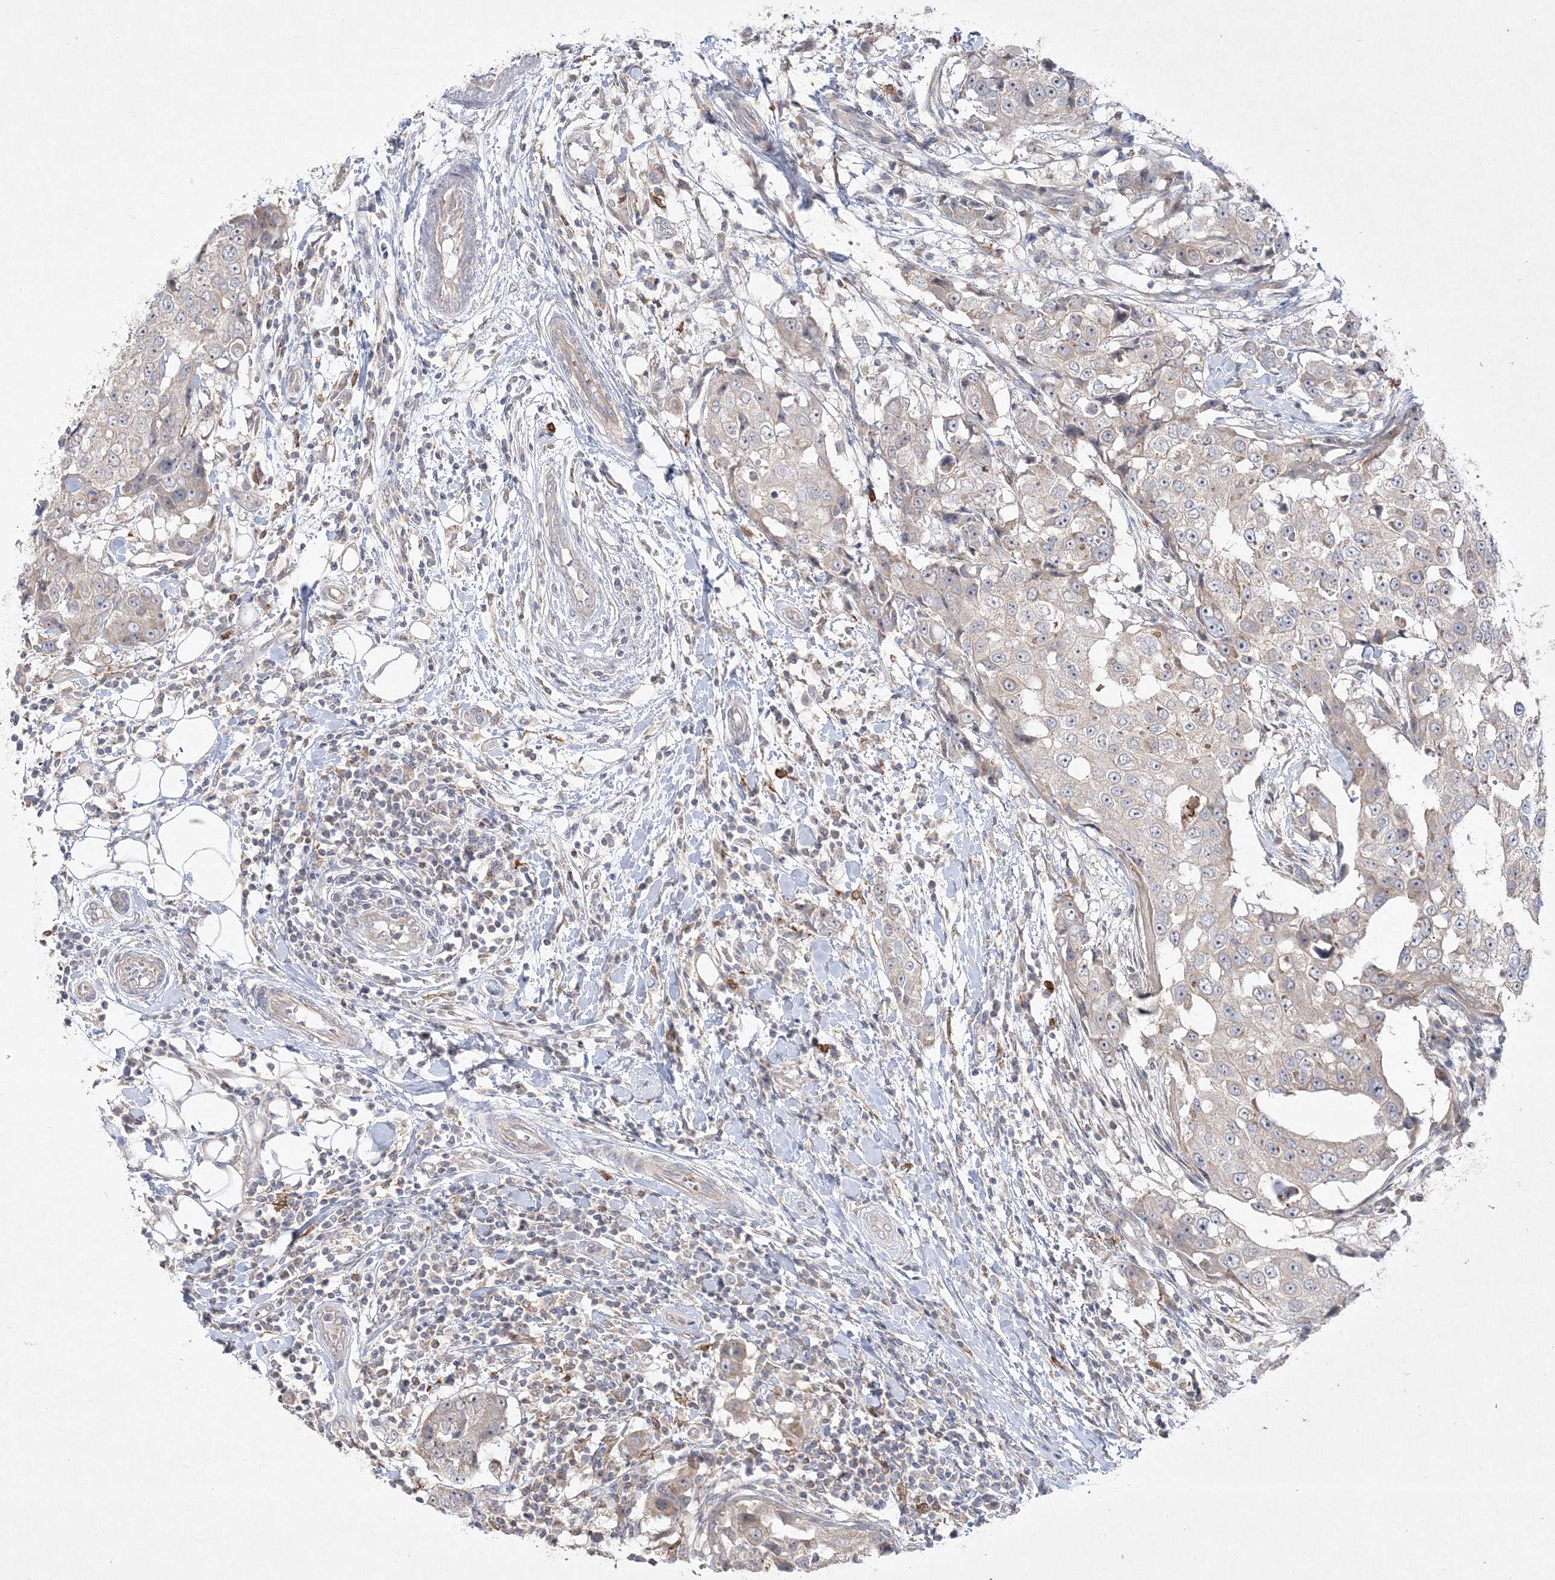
{"staining": {"intensity": "weak", "quantity": "<25%", "location": "cytoplasmic/membranous"}, "tissue": "breast cancer", "cell_type": "Tumor cells", "image_type": "cancer", "snomed": [{"axis": "morphology", "description": "Duct carcinoma"}, {"axis": "topography", "description": "Breast"}], "caption": "The immunohistochemistry image has no significant positivity in tumor cells of breast intraductal carcinoma tissue.", "gene": "CLNK", "patient": {"sex": "female", "age": 27}}